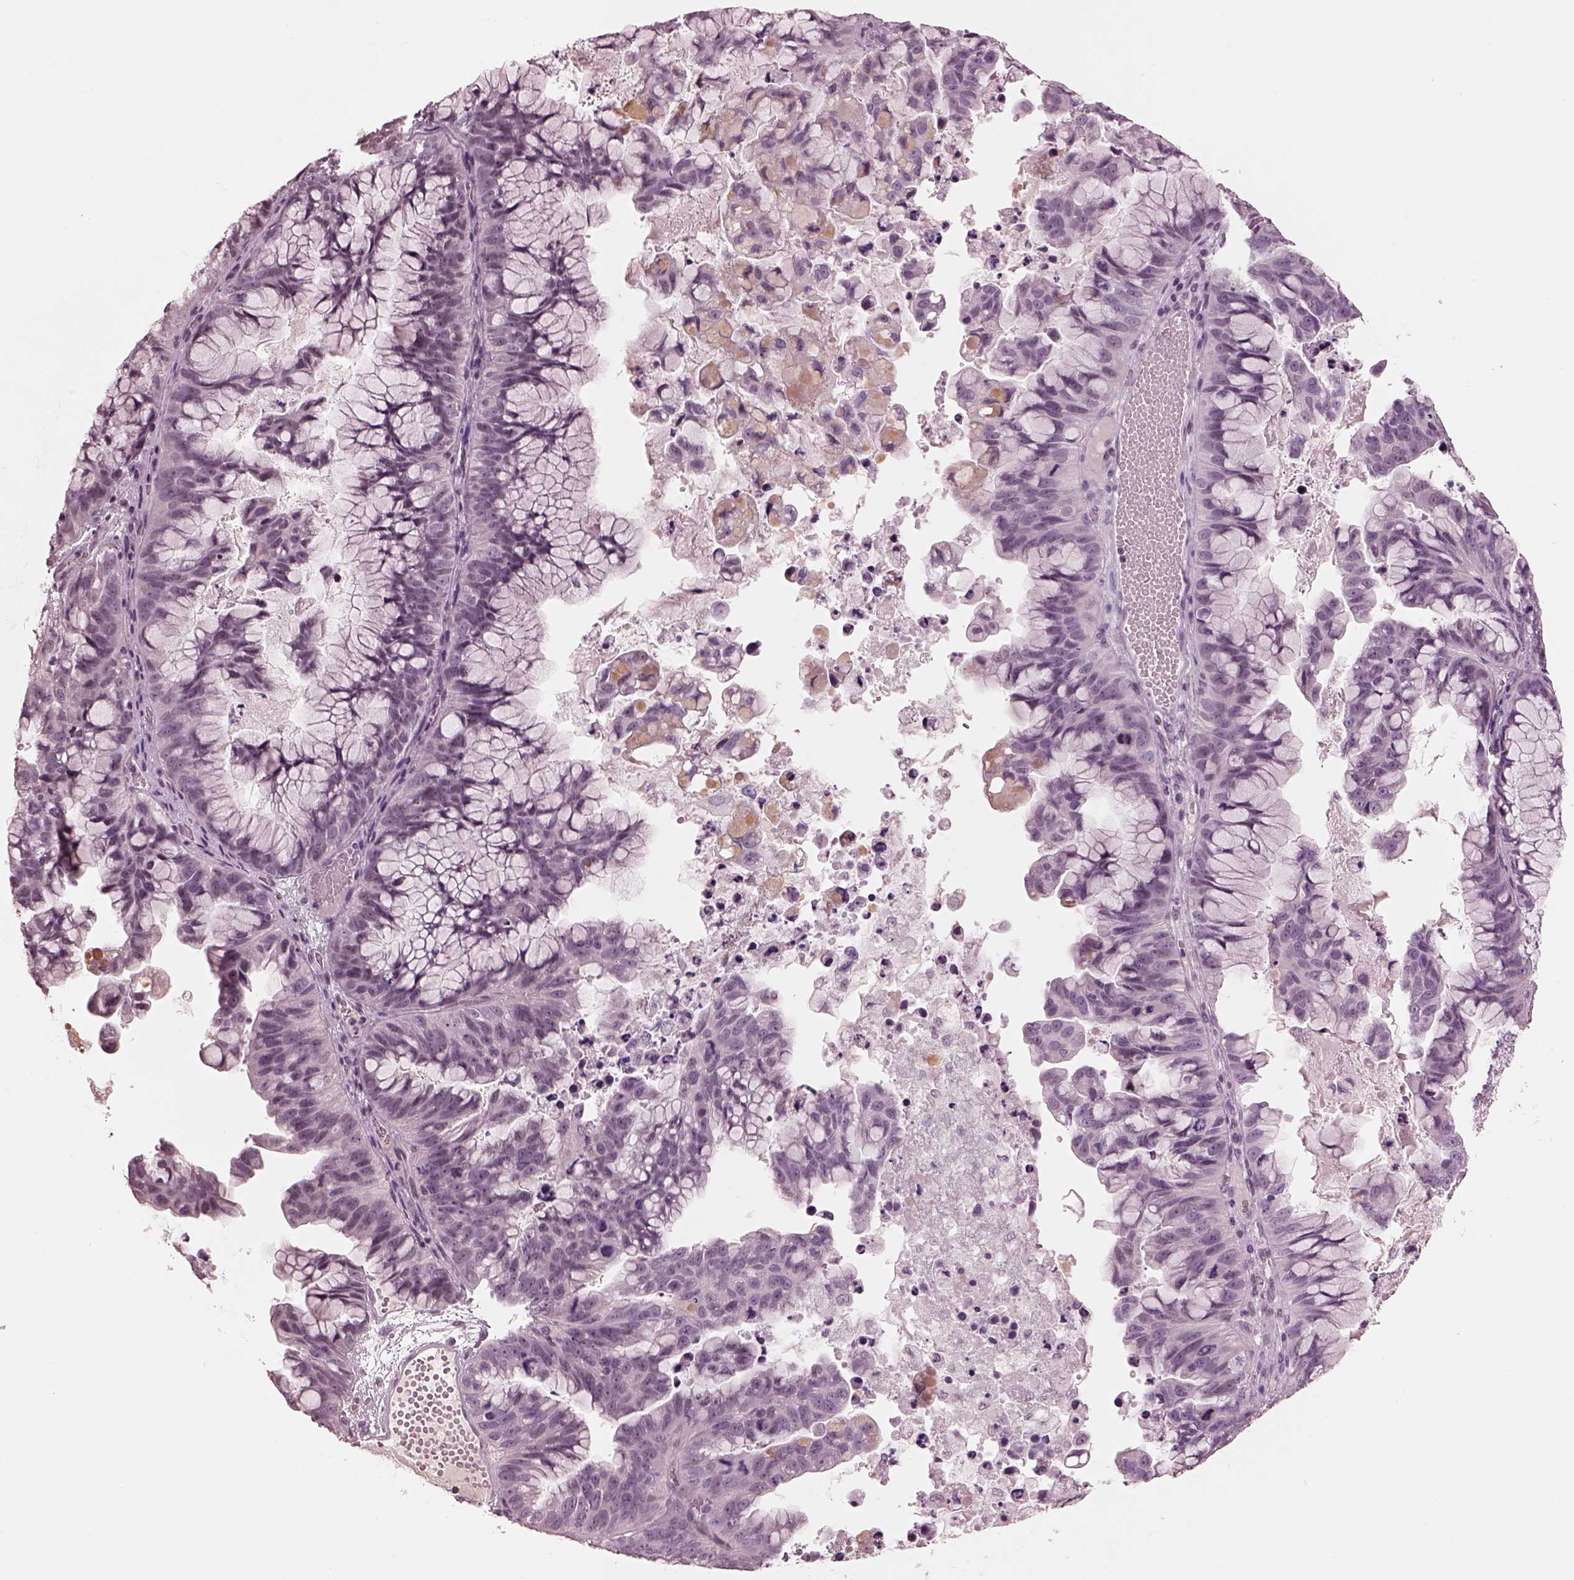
{"staining": {"intensity": "negative", "quantity": "none", "location": "none"}, "tissue": "ovarian cancer", "cell_type": "Tumor cells", "image_type": "cancer", "snomed": [{"axis": "morphology", "description": "Cystadenocarcinoma, mucinous, NOS"}, {"axis": "topography", "description": "Ovary"}], "caption": "Immunohistochemical staining of ovarian cancer demonstrates no significant positivity in tumor cells.", "gene": "GARIN4", "patient": {"sex": "female", "age": 76}}